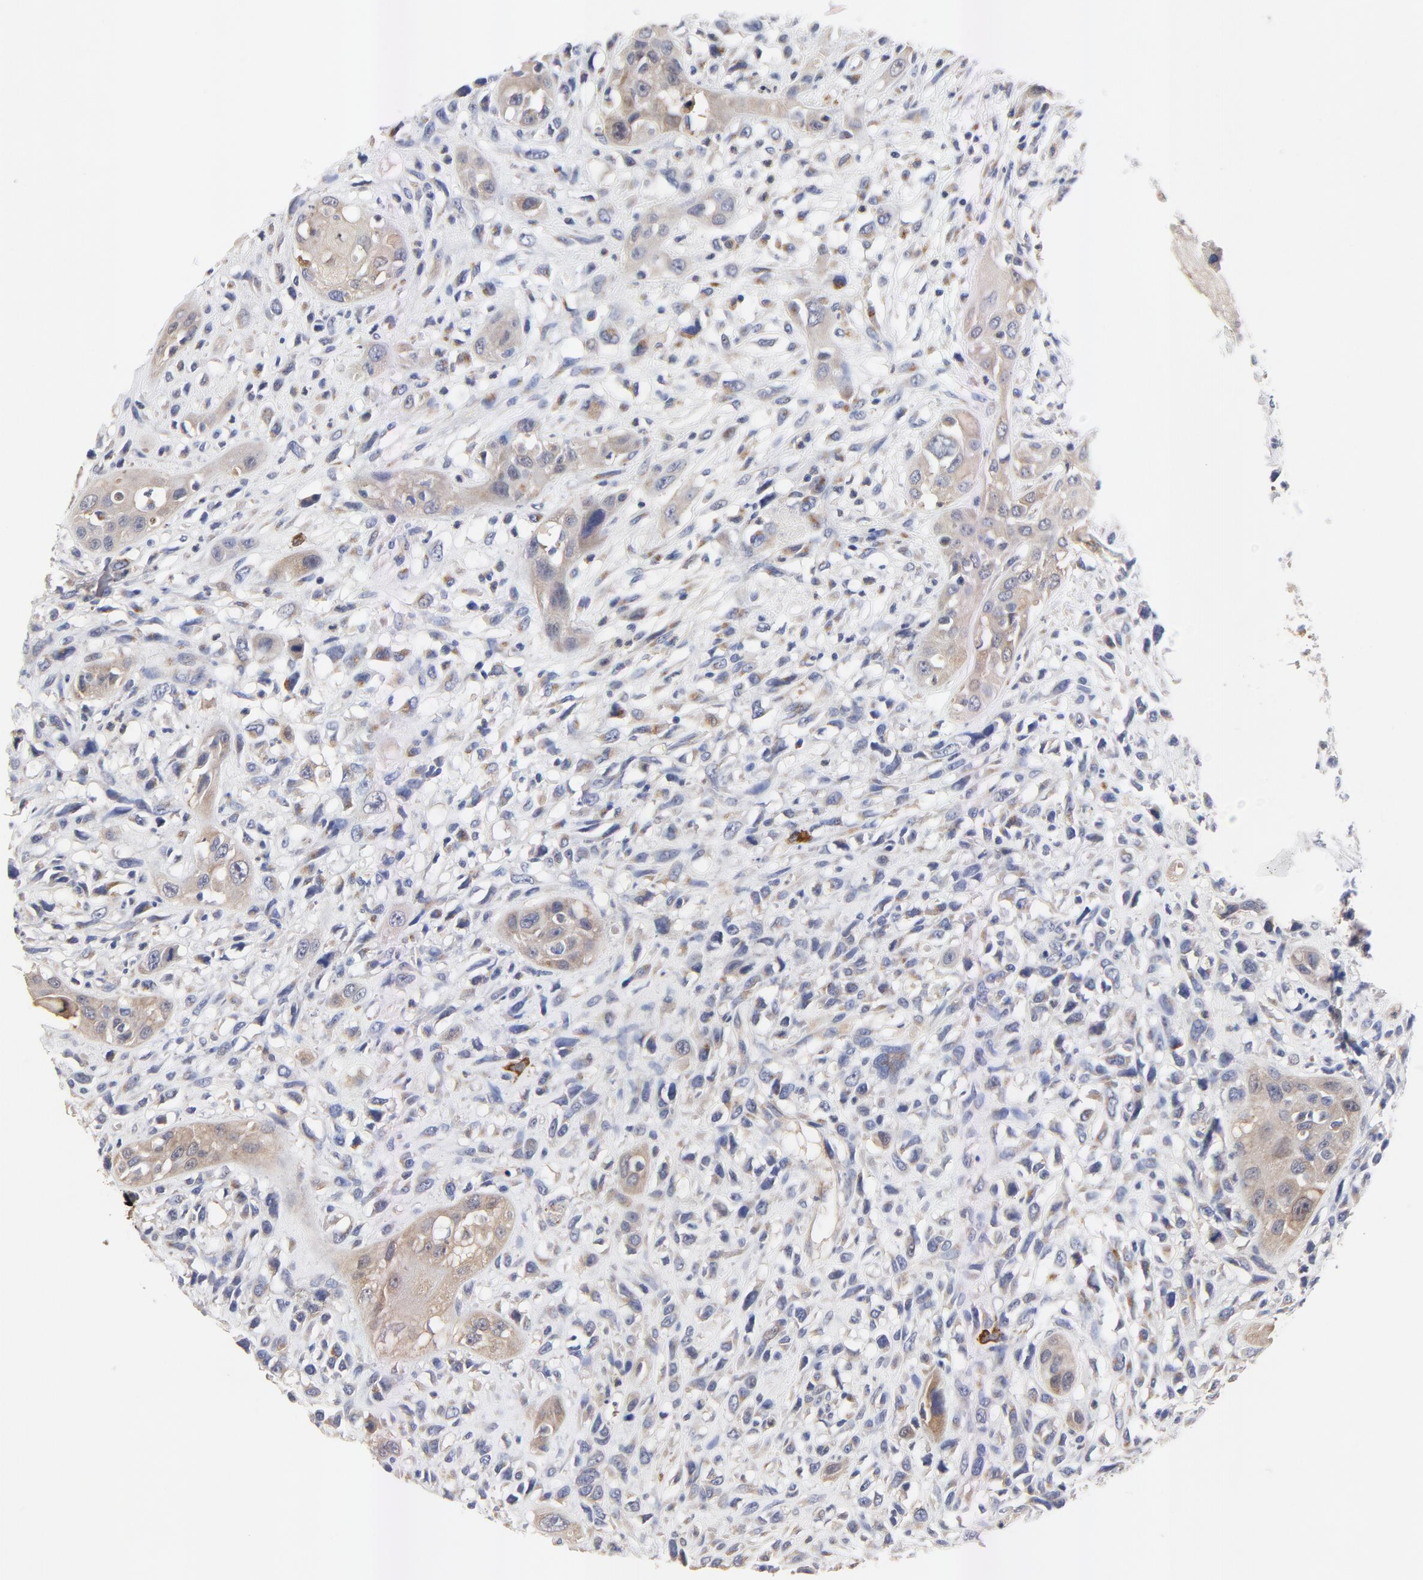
{"staining": {"intensity": "weak", "quantity": ">75%", "location": "cytoplasmic/membranous"}, "tissue": "head and neck cancer", "cell_type": "Tumor cells", "image_type": "cancer", "snomed": [{"axis": "morphology", "description": "Necrosis, NOS"}, {"axis": "morphology", "description": "Neoplasm, malignant, NOS"}, {"axis": "topography", "description": "Salivary gland"}, {"axis": "topography", "description": "Head-Neck"}], "caption": "Head and neck cancer (malignant neoplasm) stained with DAB IHC reveals low levels of weak cytoplasmic/membranous positivity in about >75% of tumor cells.", "gene": "FBXL2", "patient": {"sex": "male", "age": 43}}